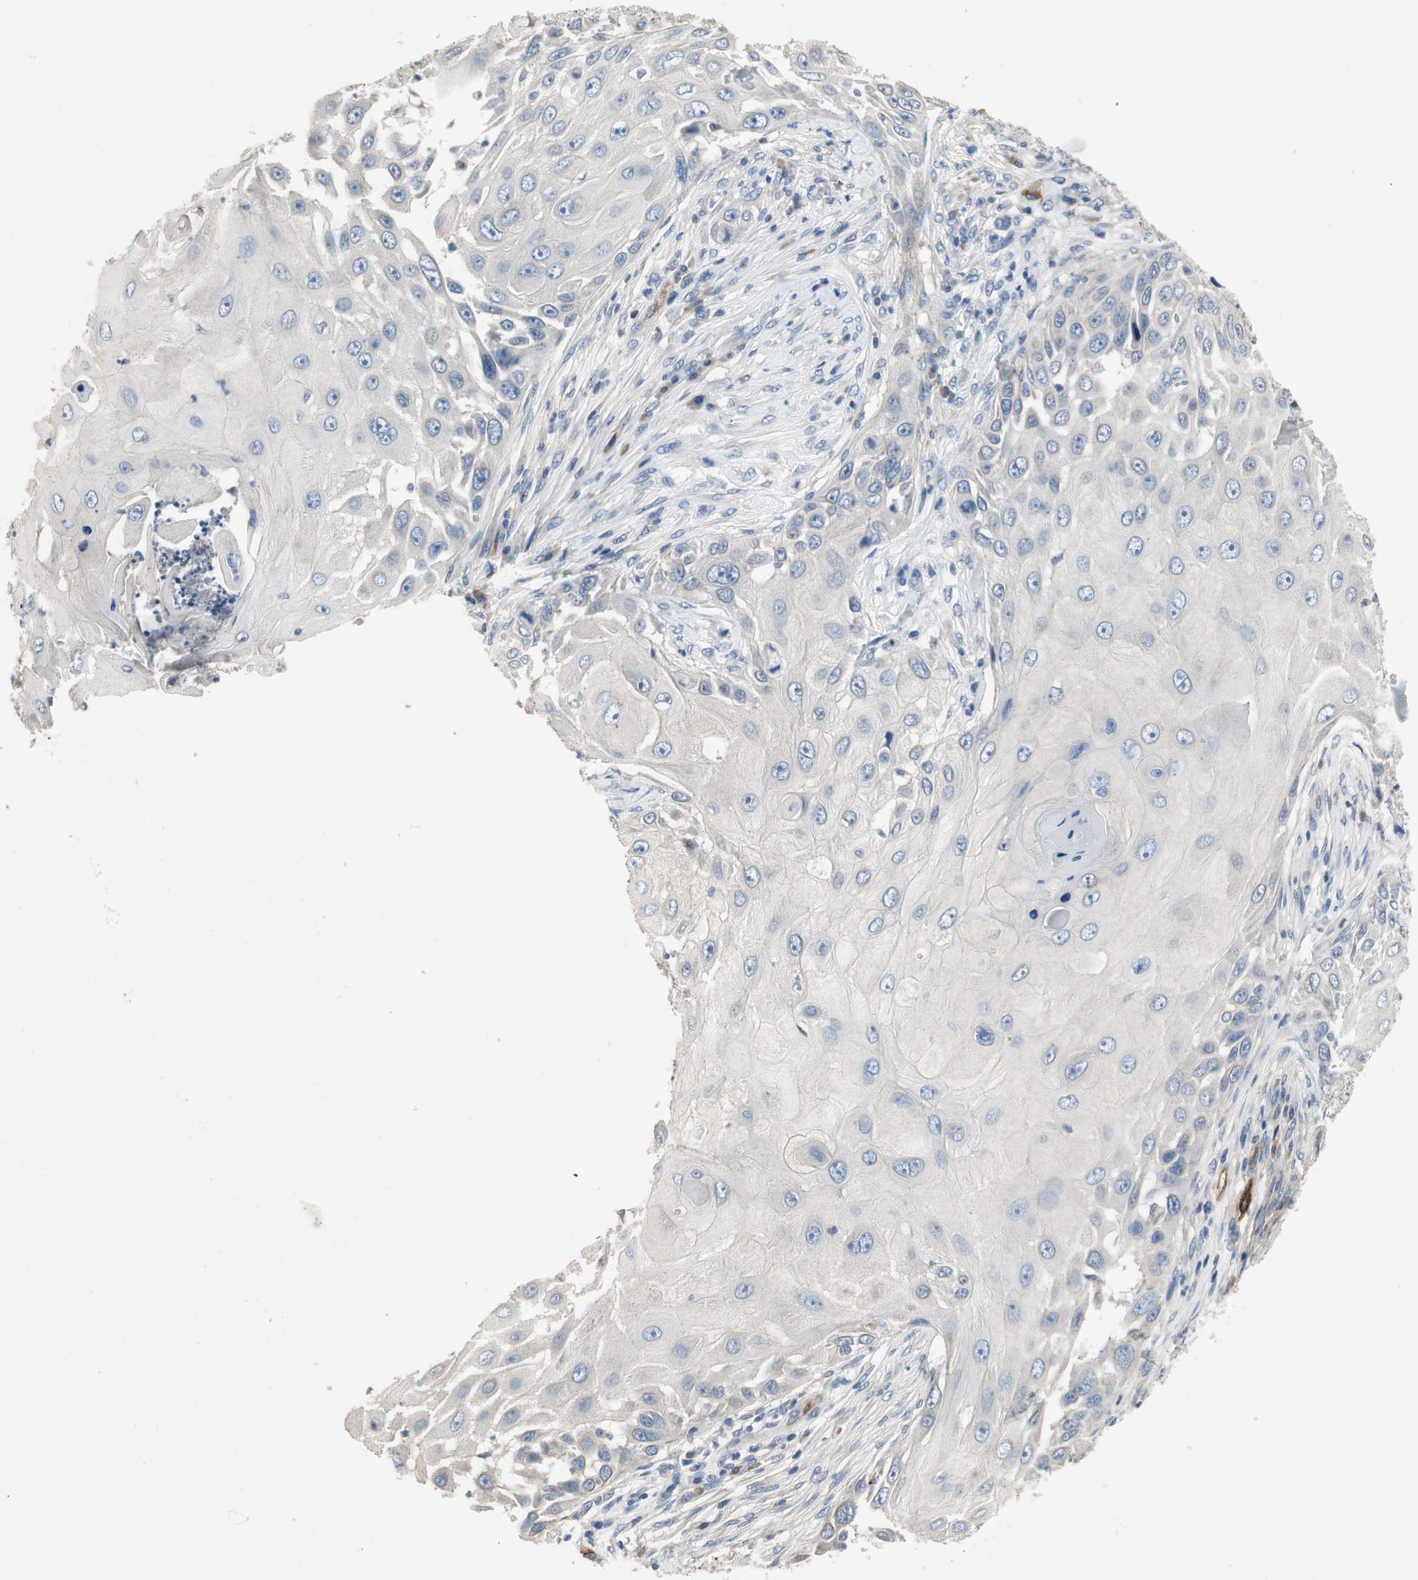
{"staining": {"intensity": "negative", "quantity": "none", "location": "none"}, "tissue": "skin cancer", "cell_type": "Tumor cells", "image_type": "cancer", "snomed": [{"axis": "morphology", "description": "Squamous cell carcinoma, NOS"}, {"axis": "topography", "description": "Skin"}], "caption": "Tumor cells show no significant protein expression in skin cancer. (Stains: DAB IHC with hematoxylin counter stain, Microscopy: brightfield microscopy at high magnification).", "gene": "ALPL", "patient": {"sex": "female", "age": 44}}